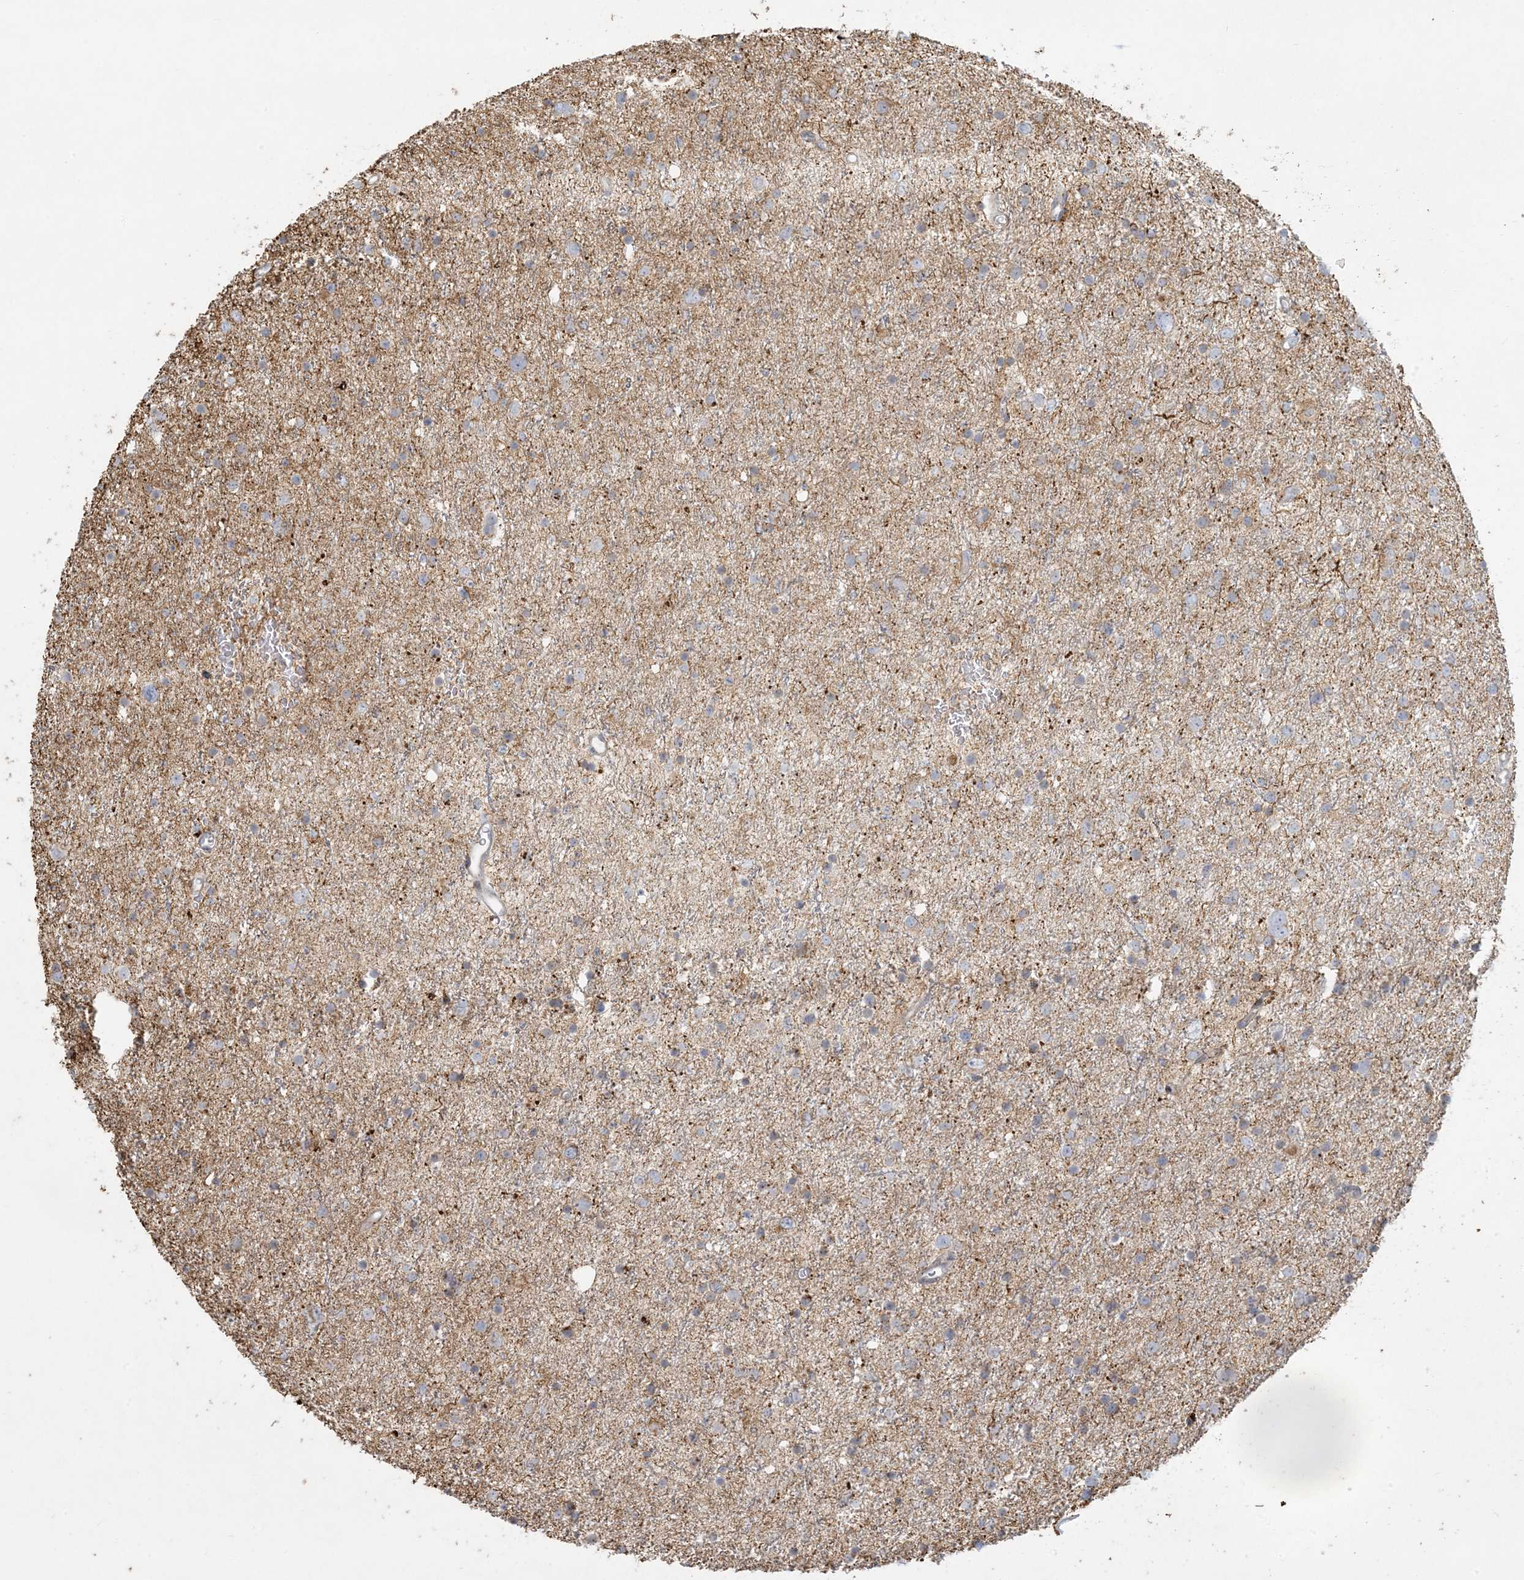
{"staining": {"intensity": "weak", "quantity": "<25%", "location": "cytoplasmic/membranous"}, "tissue": "glioma", "cell_type": "Tumor cells", "image_type": "cancer", "snomed": [{"axis": "morphology", "description": "Glioma, malignant, Low grade"}, {"axis": "topography", "description": "Brain"}], "caption": "Immunohistochemistry (IHC) of glioma exhibits no expression in tumor cells.", "gene": "MCAT", "patient": {"sex": "female", "age": 37}}